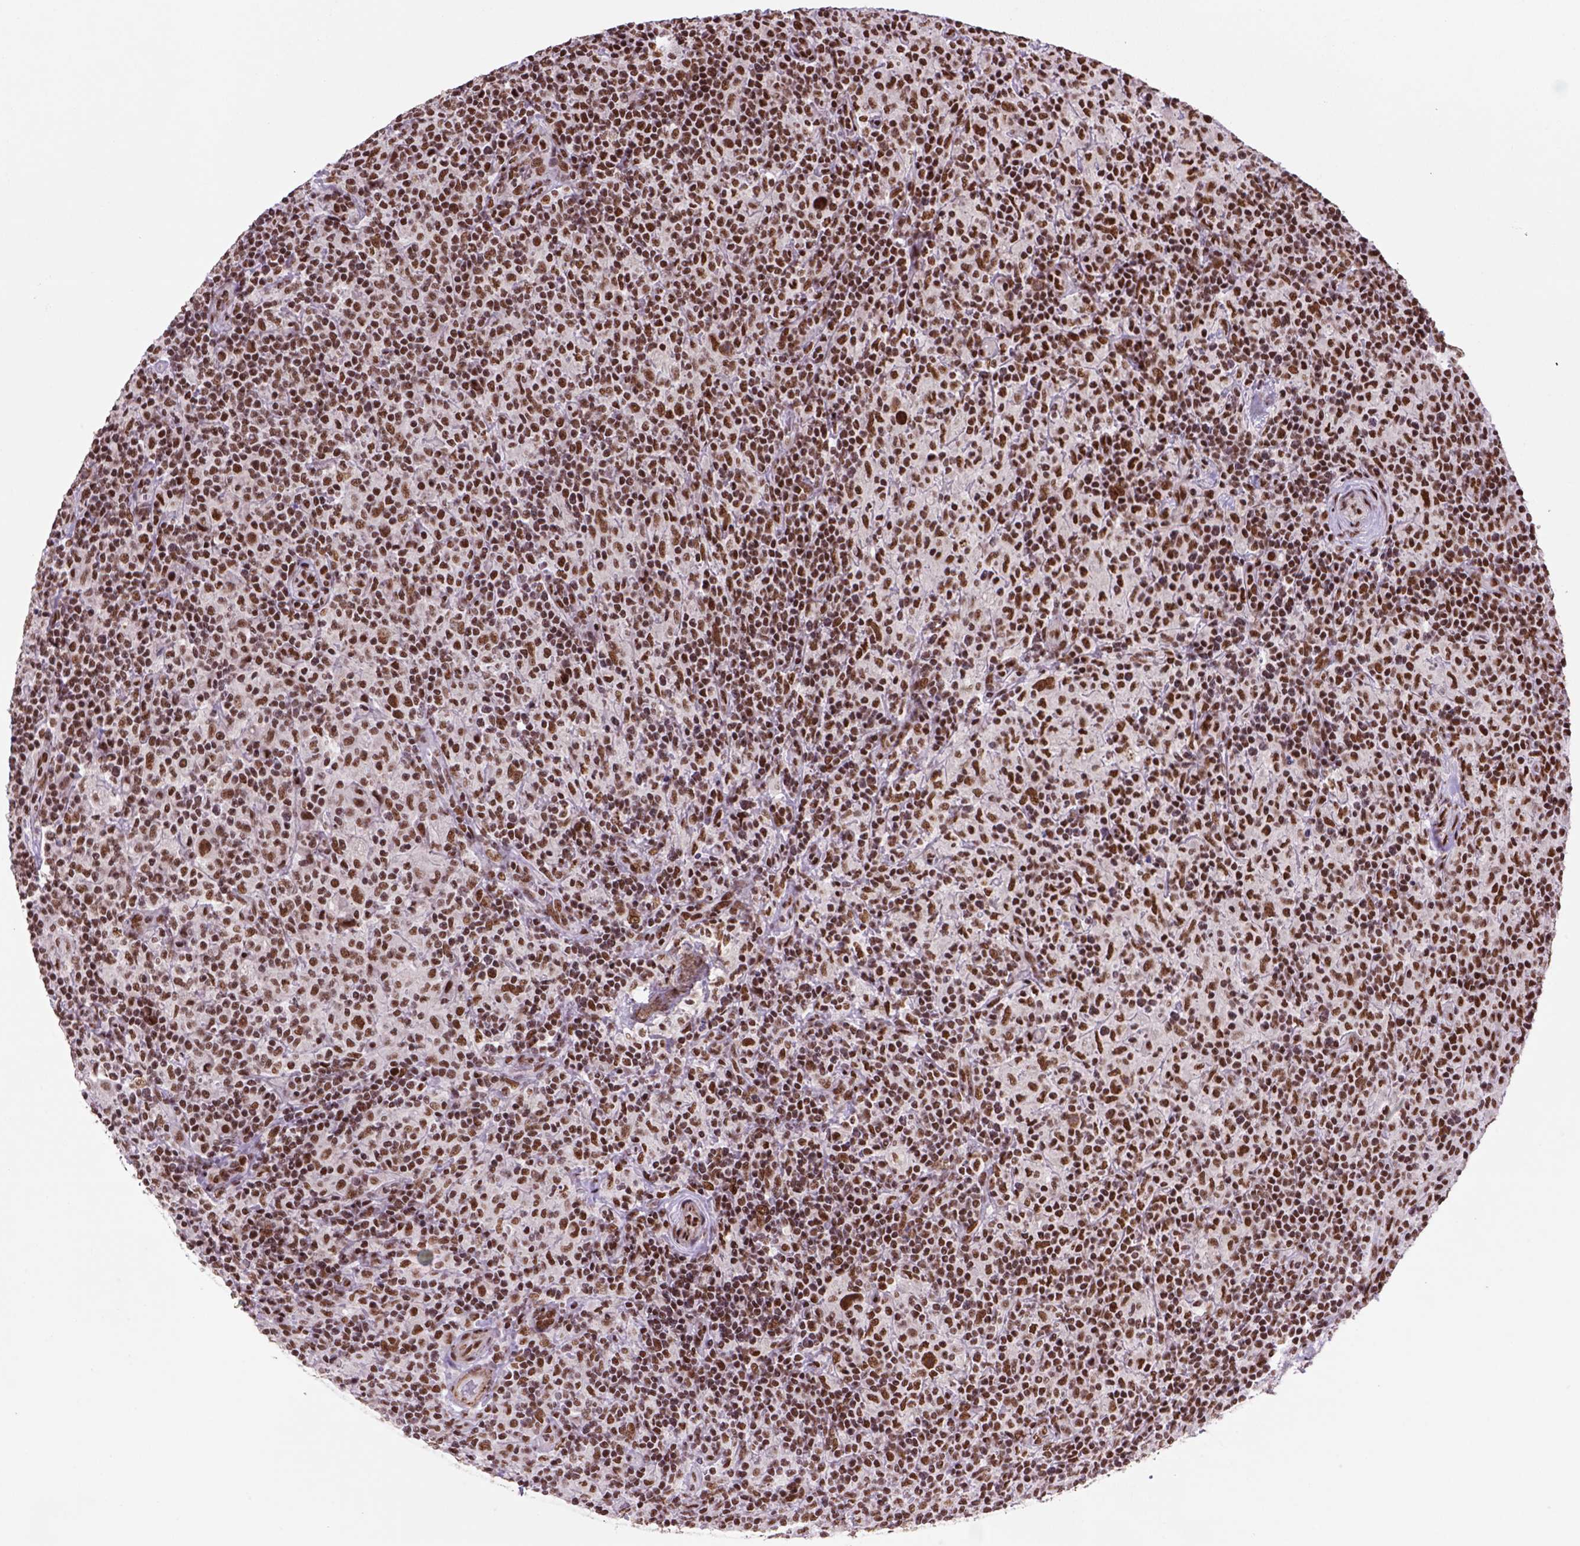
{"staining": {"intensity": "moderate", "quantity": ">75%", "location": "nuclear"}, "tissue": "lymphoma", "cell_type": "Tumor cells", "image_type": "cancer", "snomed": [{"axis": "morphology", "description": "Hodgkin's disease, NOS"}, {"axis": "topography", "description": "Lymph node"}], "caption": "Hodgkin's disease stained with a brown dye demonstrates moderate nuclear positive staining in about >75% of tumor cells.", "gene": "NSMCE2", "patient": {"sex": "male", "age": 70}}